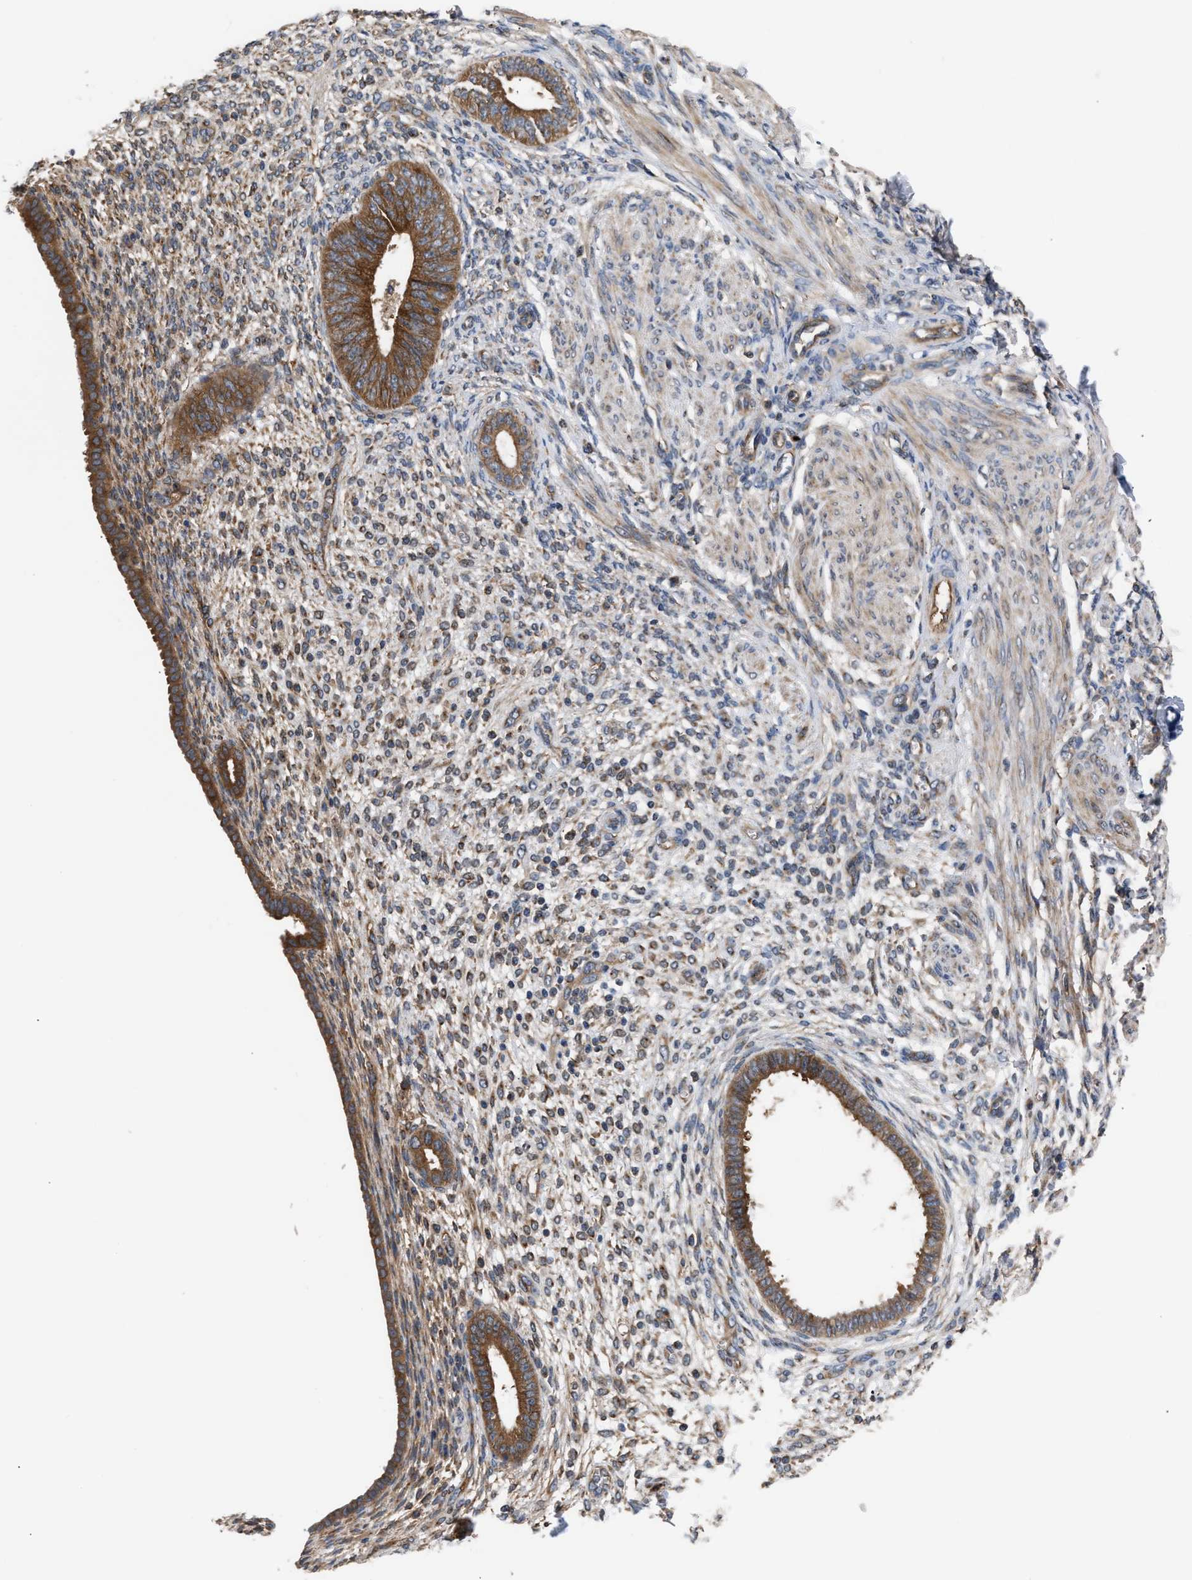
{"staining": {"intensity": "moderate", "quantity": "25%-75%", "location": "cytoplasmic/membranous"}, "tissue": "endometrium", "cell_type": "Cells in endometrial stroma", "image_type": "normal", "snomed": [{"axis": "morphology", "description": "Normal tissue, NOS"}, {"axis": "topography", "description": "Endometrium"}], "caption": "About 25%-75% of cells in endometrial stroma in normal human endometrium show moderate cytoplasmic/membranous protein expression as visualized by brown immunohistochemical staining.", "gene": "LAPTM4B", "patient": {"sex": "female", "age": 72}}